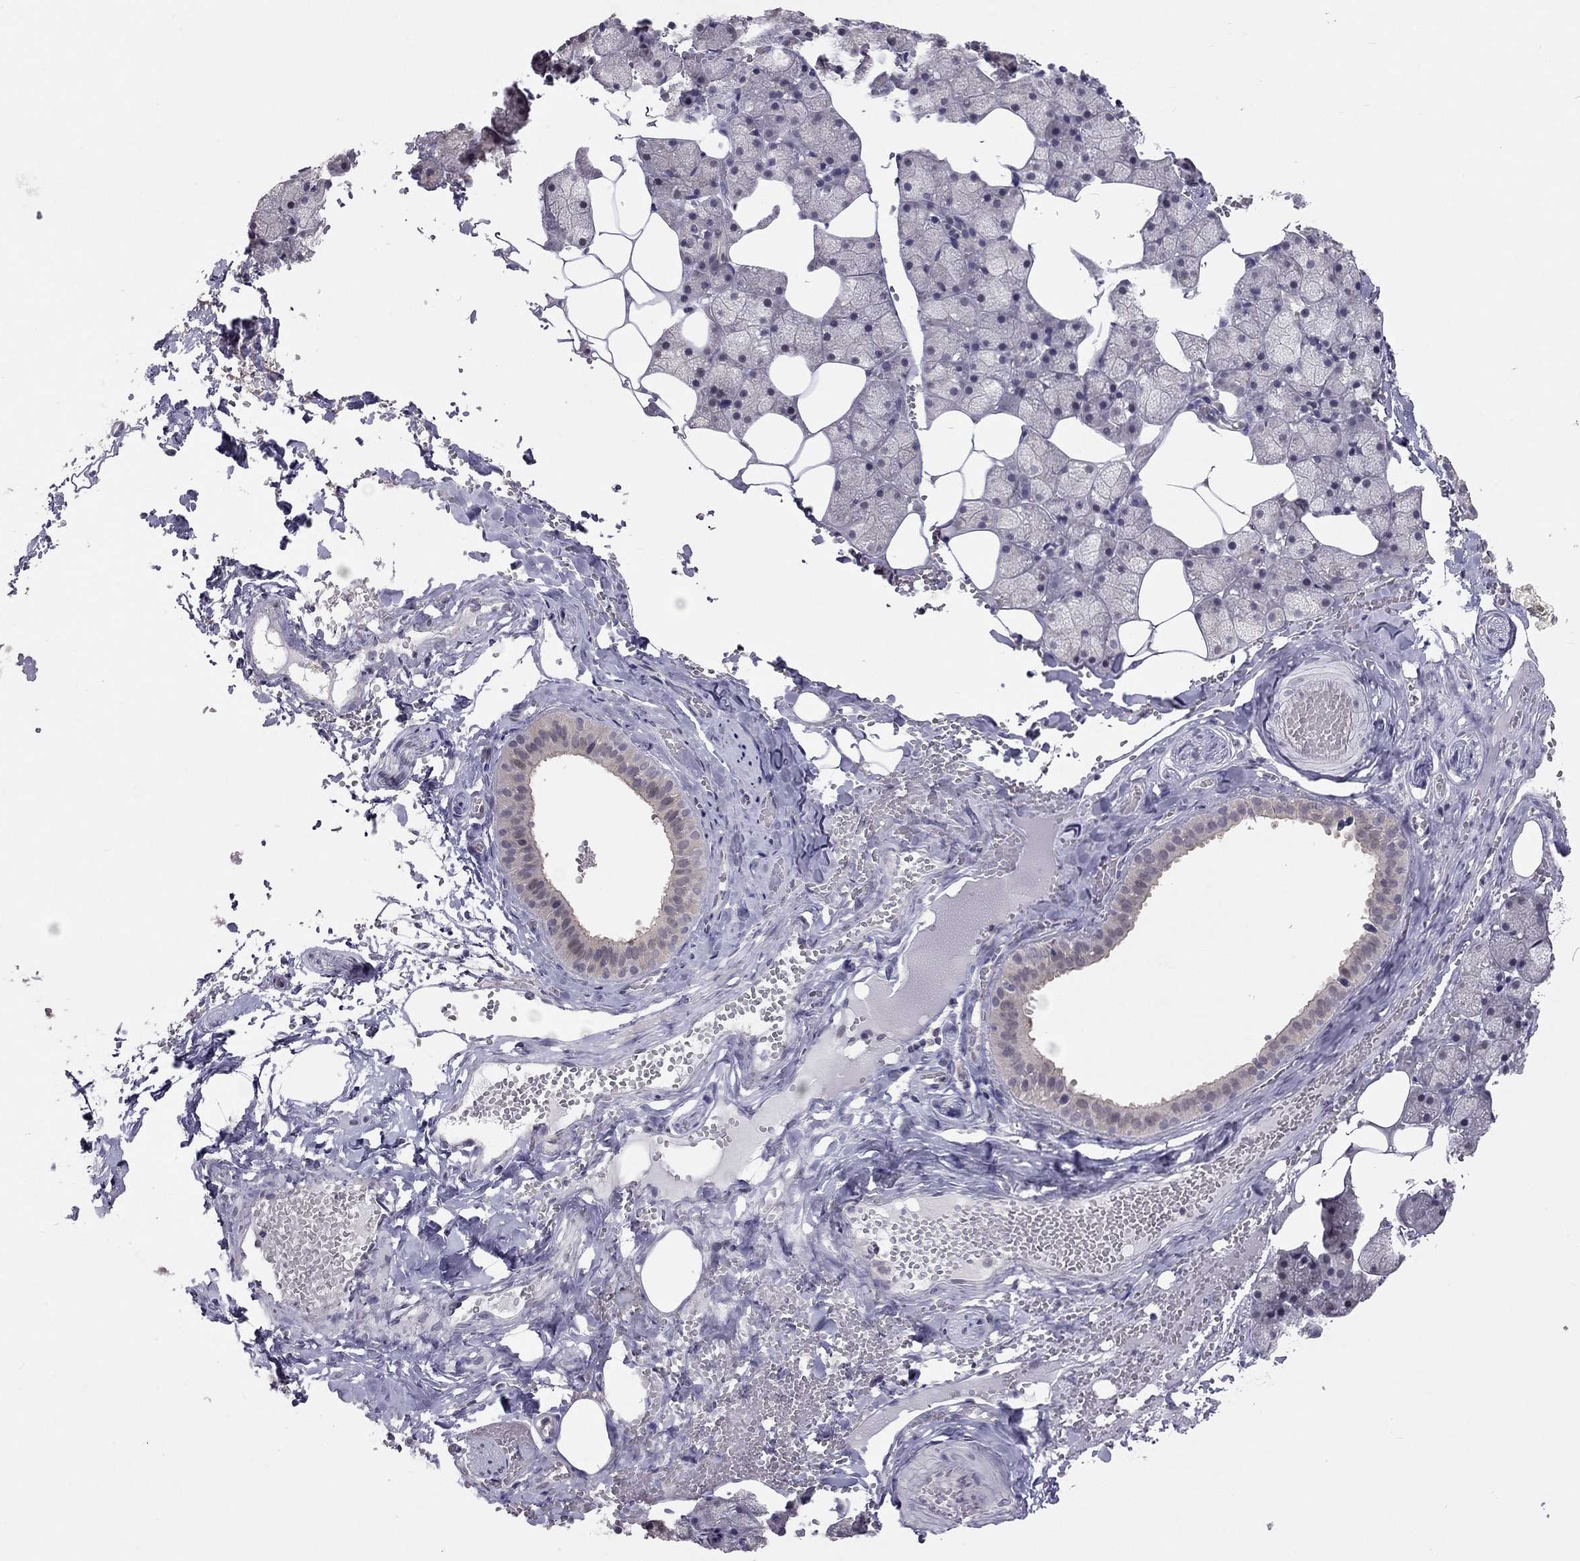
{"staining": {"intensity": "negative", "quantity": "none", "location": "none"}, "tissue": "salivary gland", "cell_type": "Glandular cells", "image_type": "normal", "snomed": [{"axis": "morphology", "description": "Normal tissue, NOS"}, {"axis": "topography", "description": "Salivary gland"}], "caption": "This is an immunohistochemistry photomicrograph of normal salivary gland. There is no expression in glandular cells.", "gene": "HSF2BP", "patient": {"sex": "male", "age": 38}}